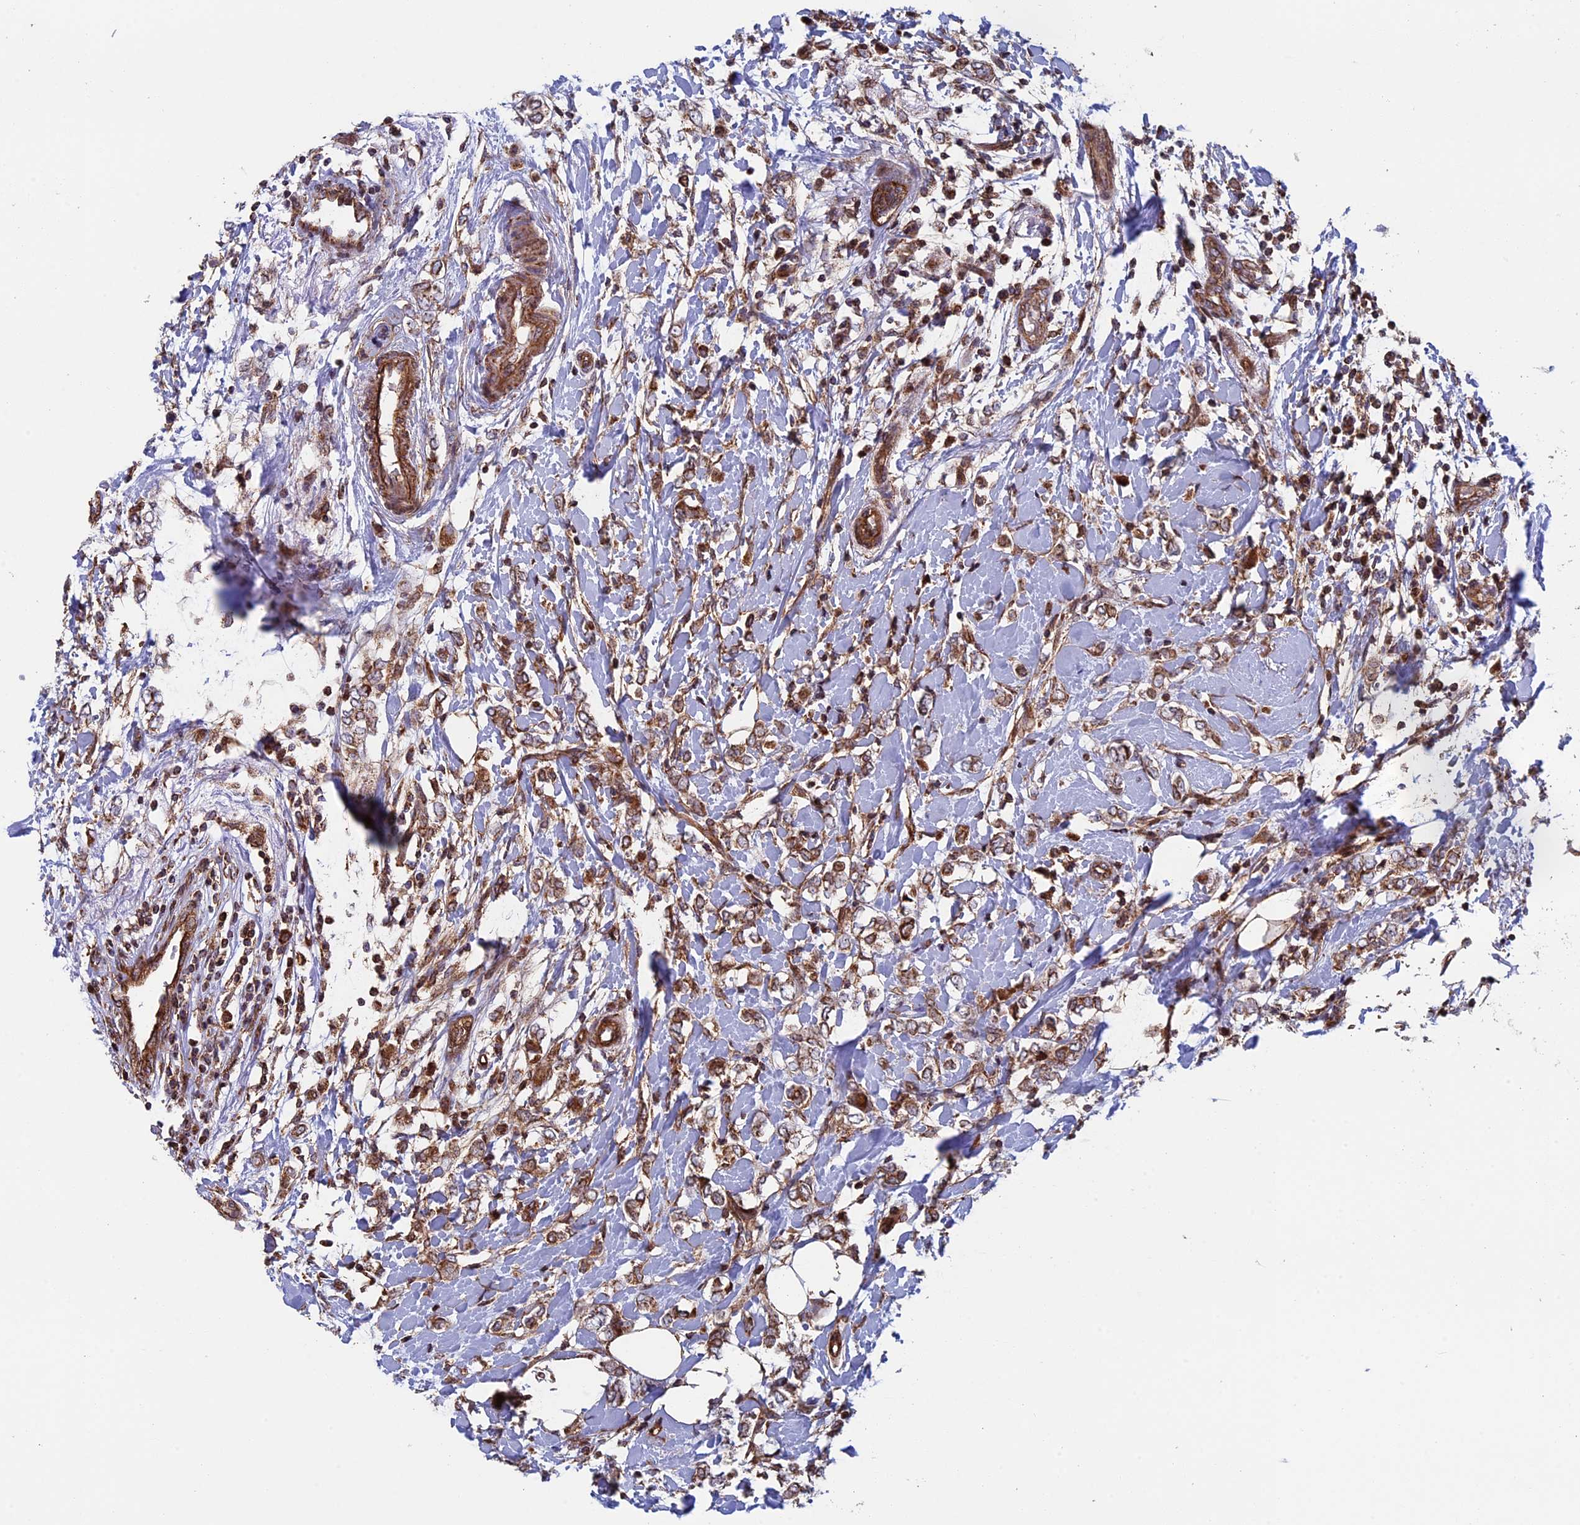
{"staining": {"intensity": "moderate", "quantity": ">75%", "location": "cytoplasmic/membranous"}, "tissue": "breast cancer", "cell_type": "Tumor cells", "image_type": "cancer", "snomed": [{"axis": "morphology", "description": "Normal tissue, NOS"}, {"axis": "morphology", "description": "Lobular carcinoma"}, {"axis": "topography", "description": "Breast"}], "caption": "IHC (DAB (3,3'-diaminobenzidine)) staining of human breast lobular carcinoma exhibits moderate cytoplasmic/membranous protein positivity in approximately >75% of tumor cells.", "gene": "CCDC8", "patient": {"sex": "female", "age": 47}}